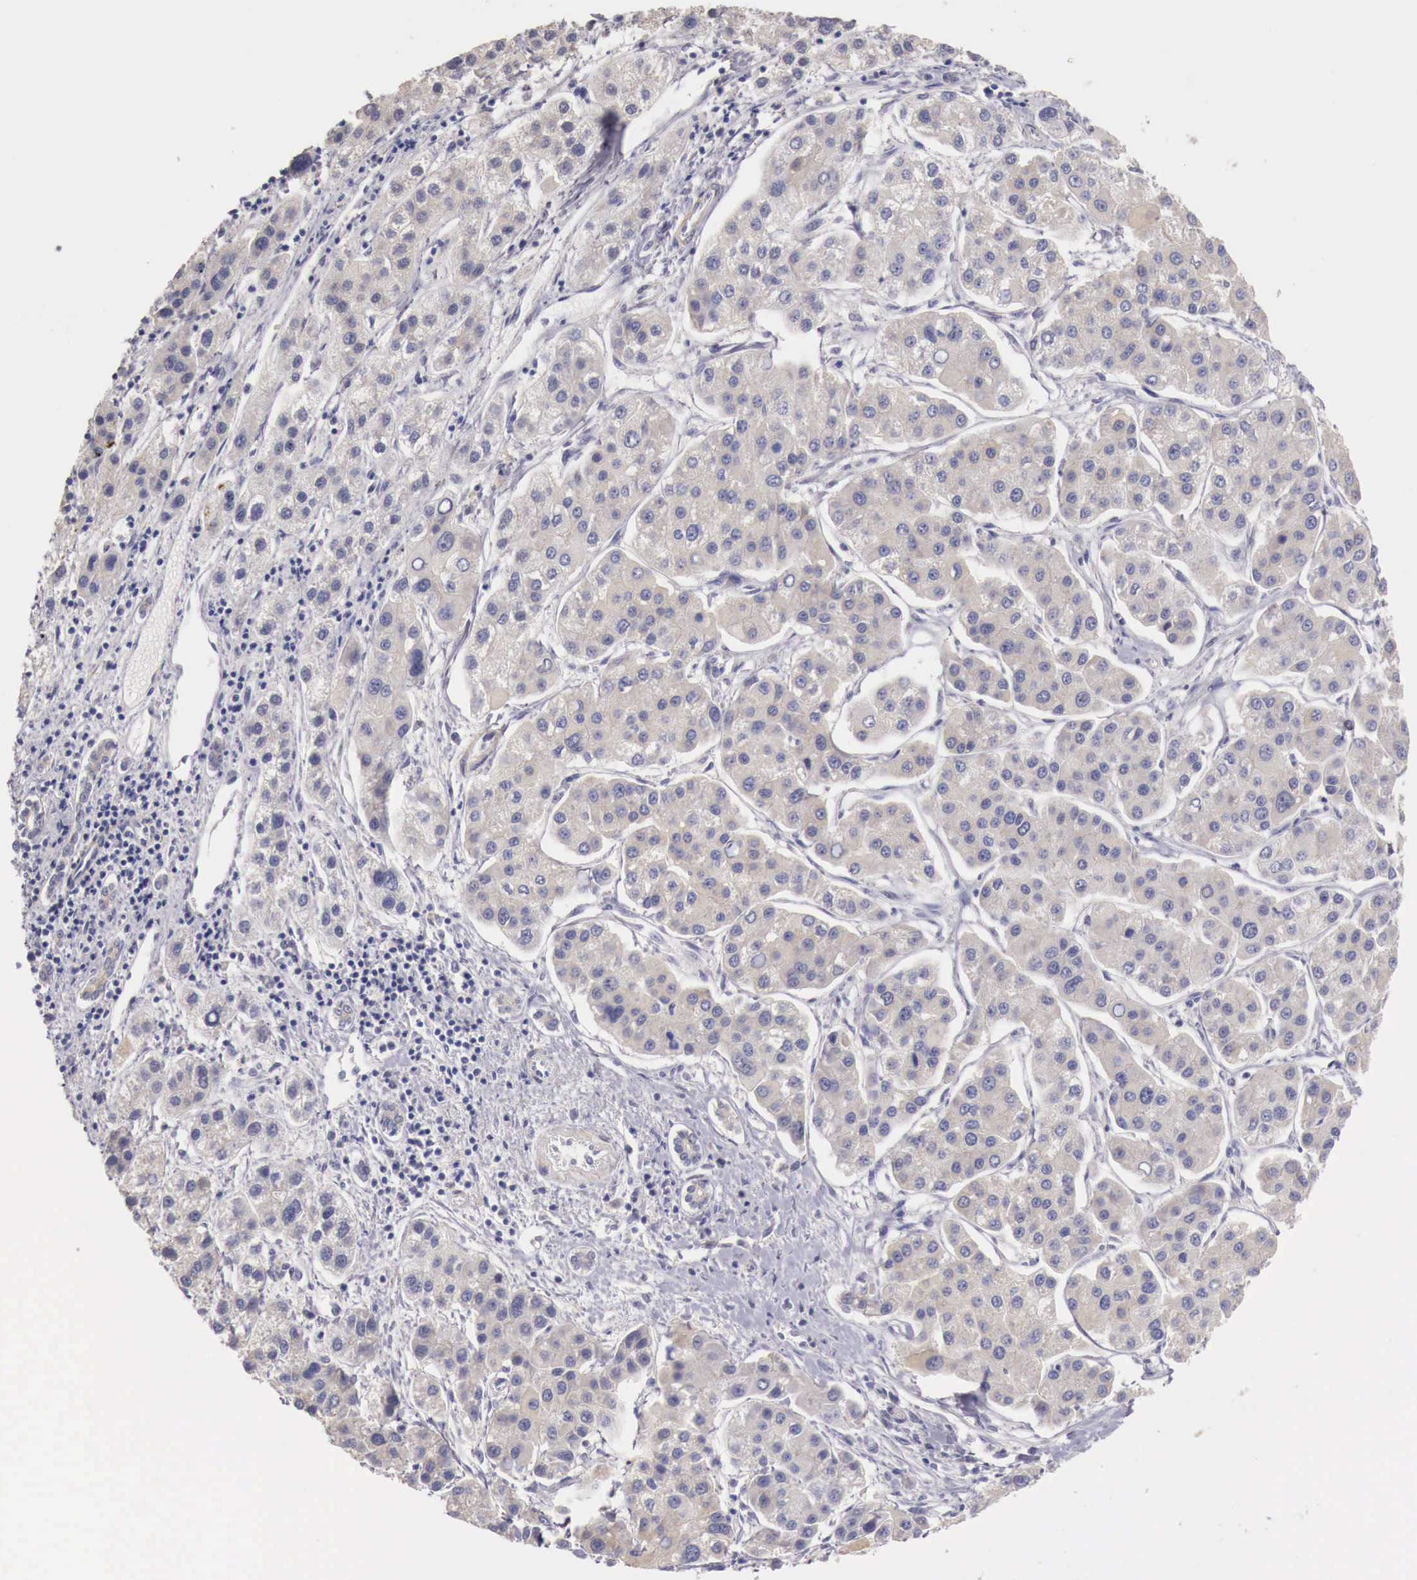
{"staining": {"intensity": "negative", "quantity": "none", "location": "none"}, "tissue": "liver cancer", "cell_type": "Tumor cells", "image_type": "cancer", "snomed": [{"axis": "morphology", "description": "Carcinoma, Hepatocellular, NOS"}, {"axis": "topography", "description": "Liver"}], "caption": "High magnification brightfield microscopy of liver cancer stained with DAB (3,3'-diaminobenzidine) (brown) and counterstained with hematoxylin (blue): tumor cells show no significant staining.", "gene": "ENOX2", "patient": {"sex": "female", "age": 85}}